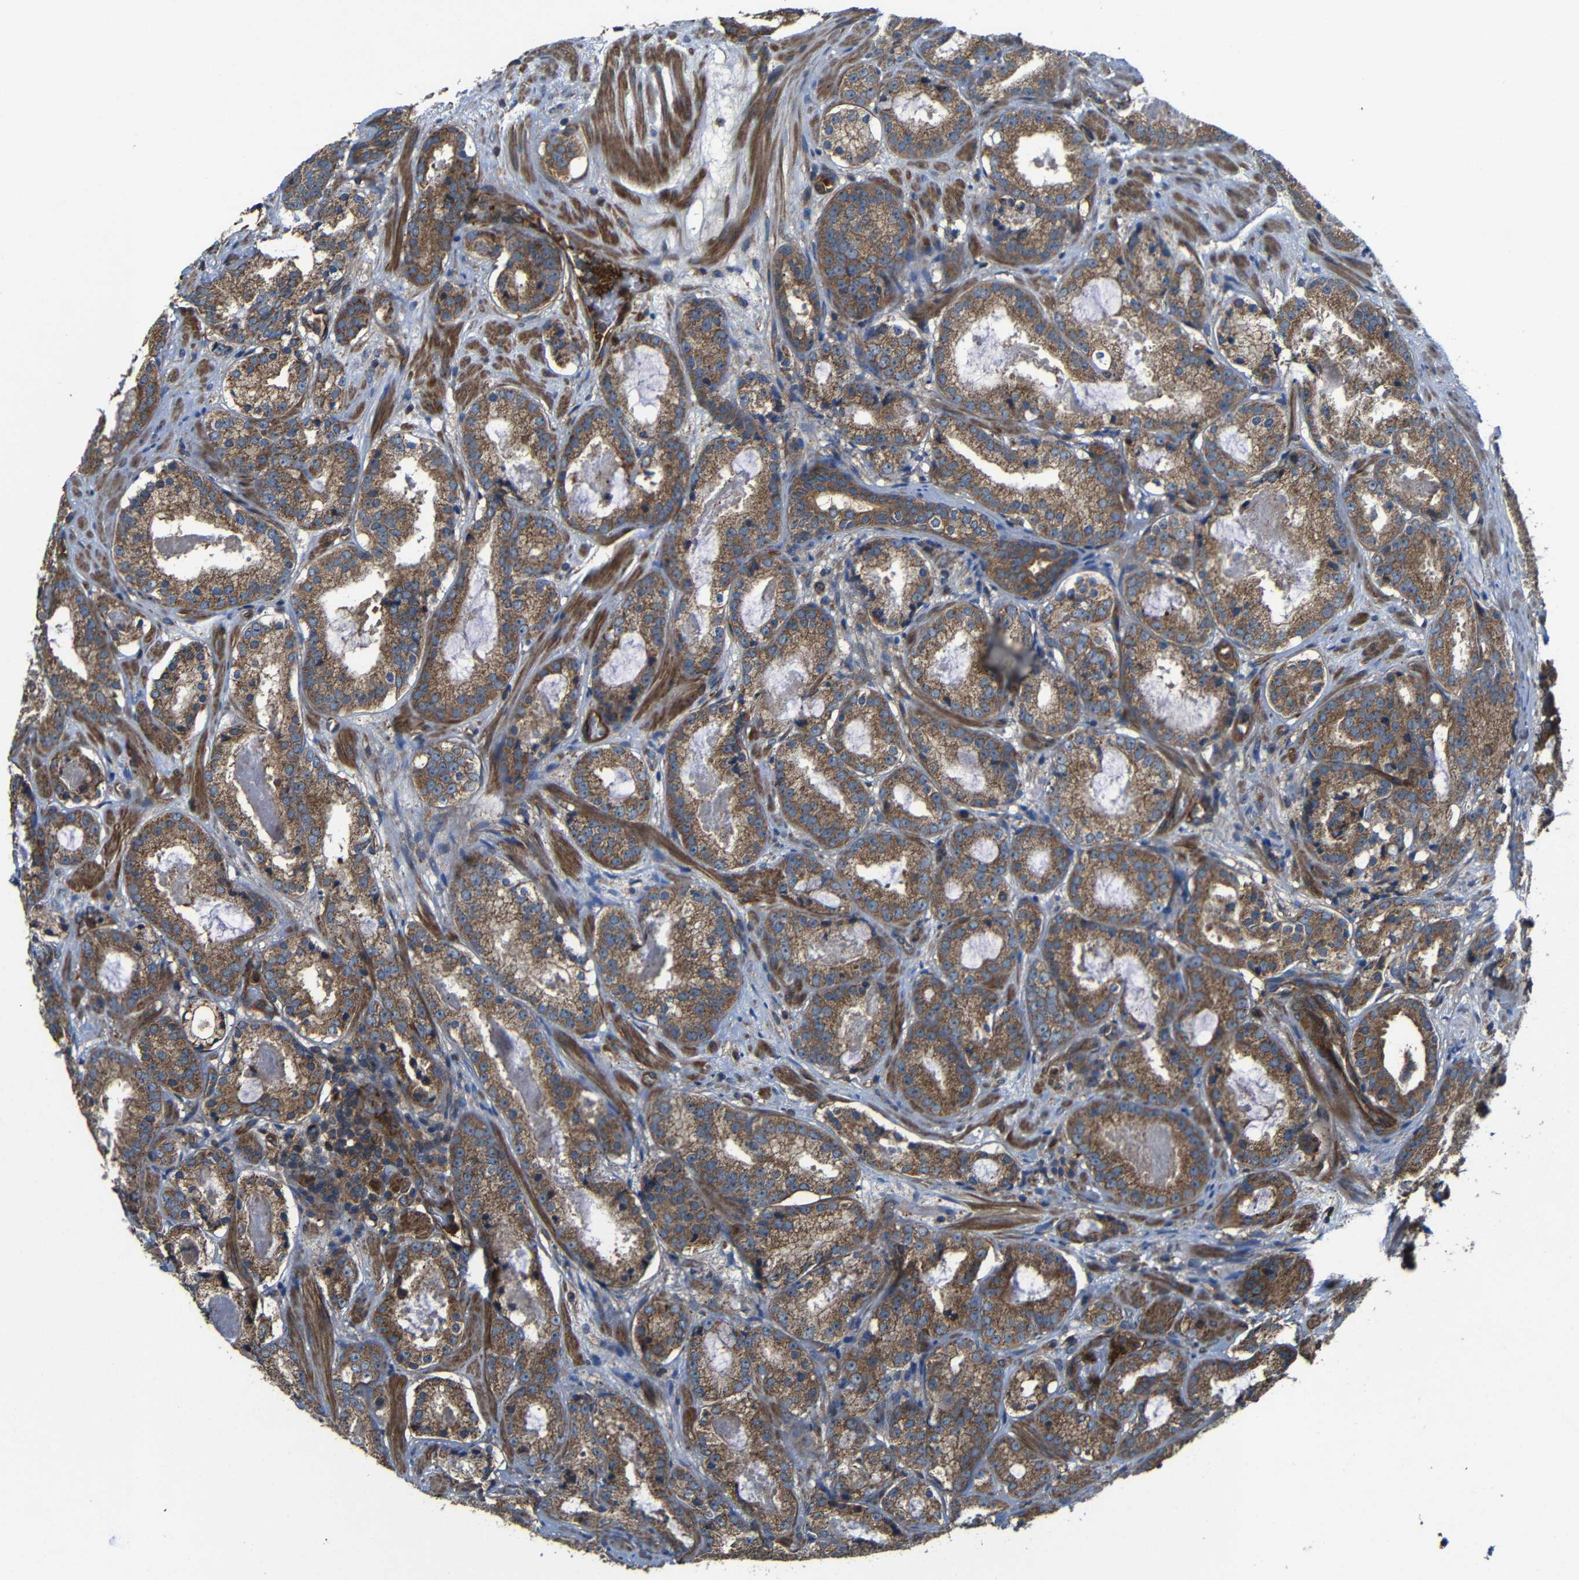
{"staining": {"intensity": "moderate", "quantity": ">75%", "location": "cytoplasmic/membranous"}, "tissue": "prostate cancer", "cell_type": "Tumor cells", "image_type": "cancer", "snomed": [{"axis": "morphology", "description": "Adenocarcinoma, Low grade"}, {"axis": "topography", "description": "Prostate"}], "caption": "Tumor cells reveal medium levels of moderate cytoplasmic/membranous positivity in approximately >75% of cells in prostate cancer. Using DAB (brown) and hematoxylin (blue) stains, captured at high magnification using brightfield microscopy.", "gene": "PTCH1", "patient": {"sex": "male", "age": 69}}